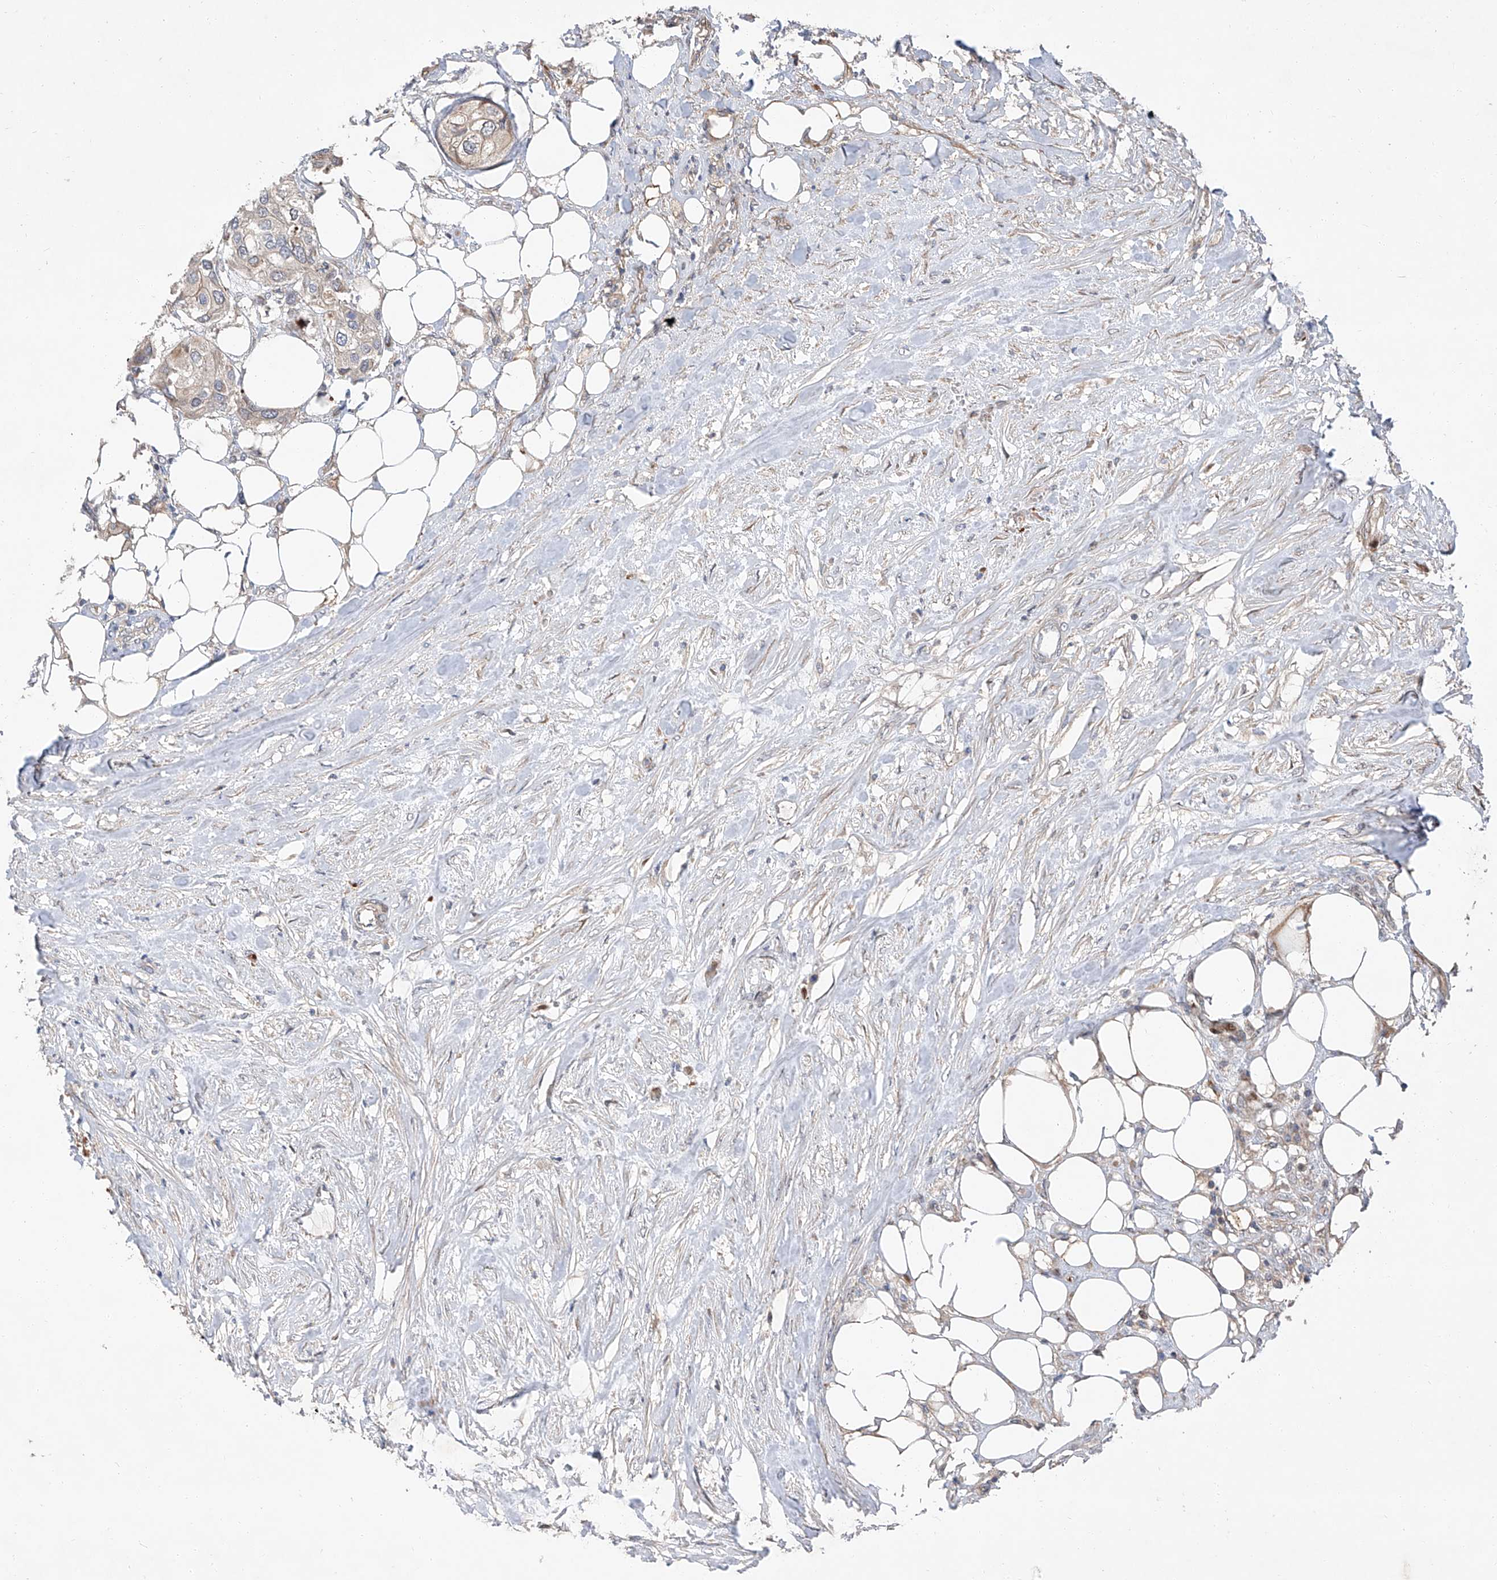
{"staining": {"intensity": "weak", "quantity": "25%-75%", "location": "cytoplasmic/membranous"}, "tissue": "urothelial cancer", "cell_type": "Tumor cells", "image_type": "cancer", "snomed": [{"axis": "morphology", "description": "Urothelial carcinoma, High grade"}, {"axis": "topography", "description": "Urinary bladder"}], "caption": "This image demonstrates high-grade urothelial carcinoma stained with immunohistochemistry (IHC) to label a protein in brown. The cytoplasmic/membranous of tumor cells show weak positivity for the protein. Nuclei are counter-stained blue.", "gene": "USF3", "patient": {"sex": "male", "age": 64}}